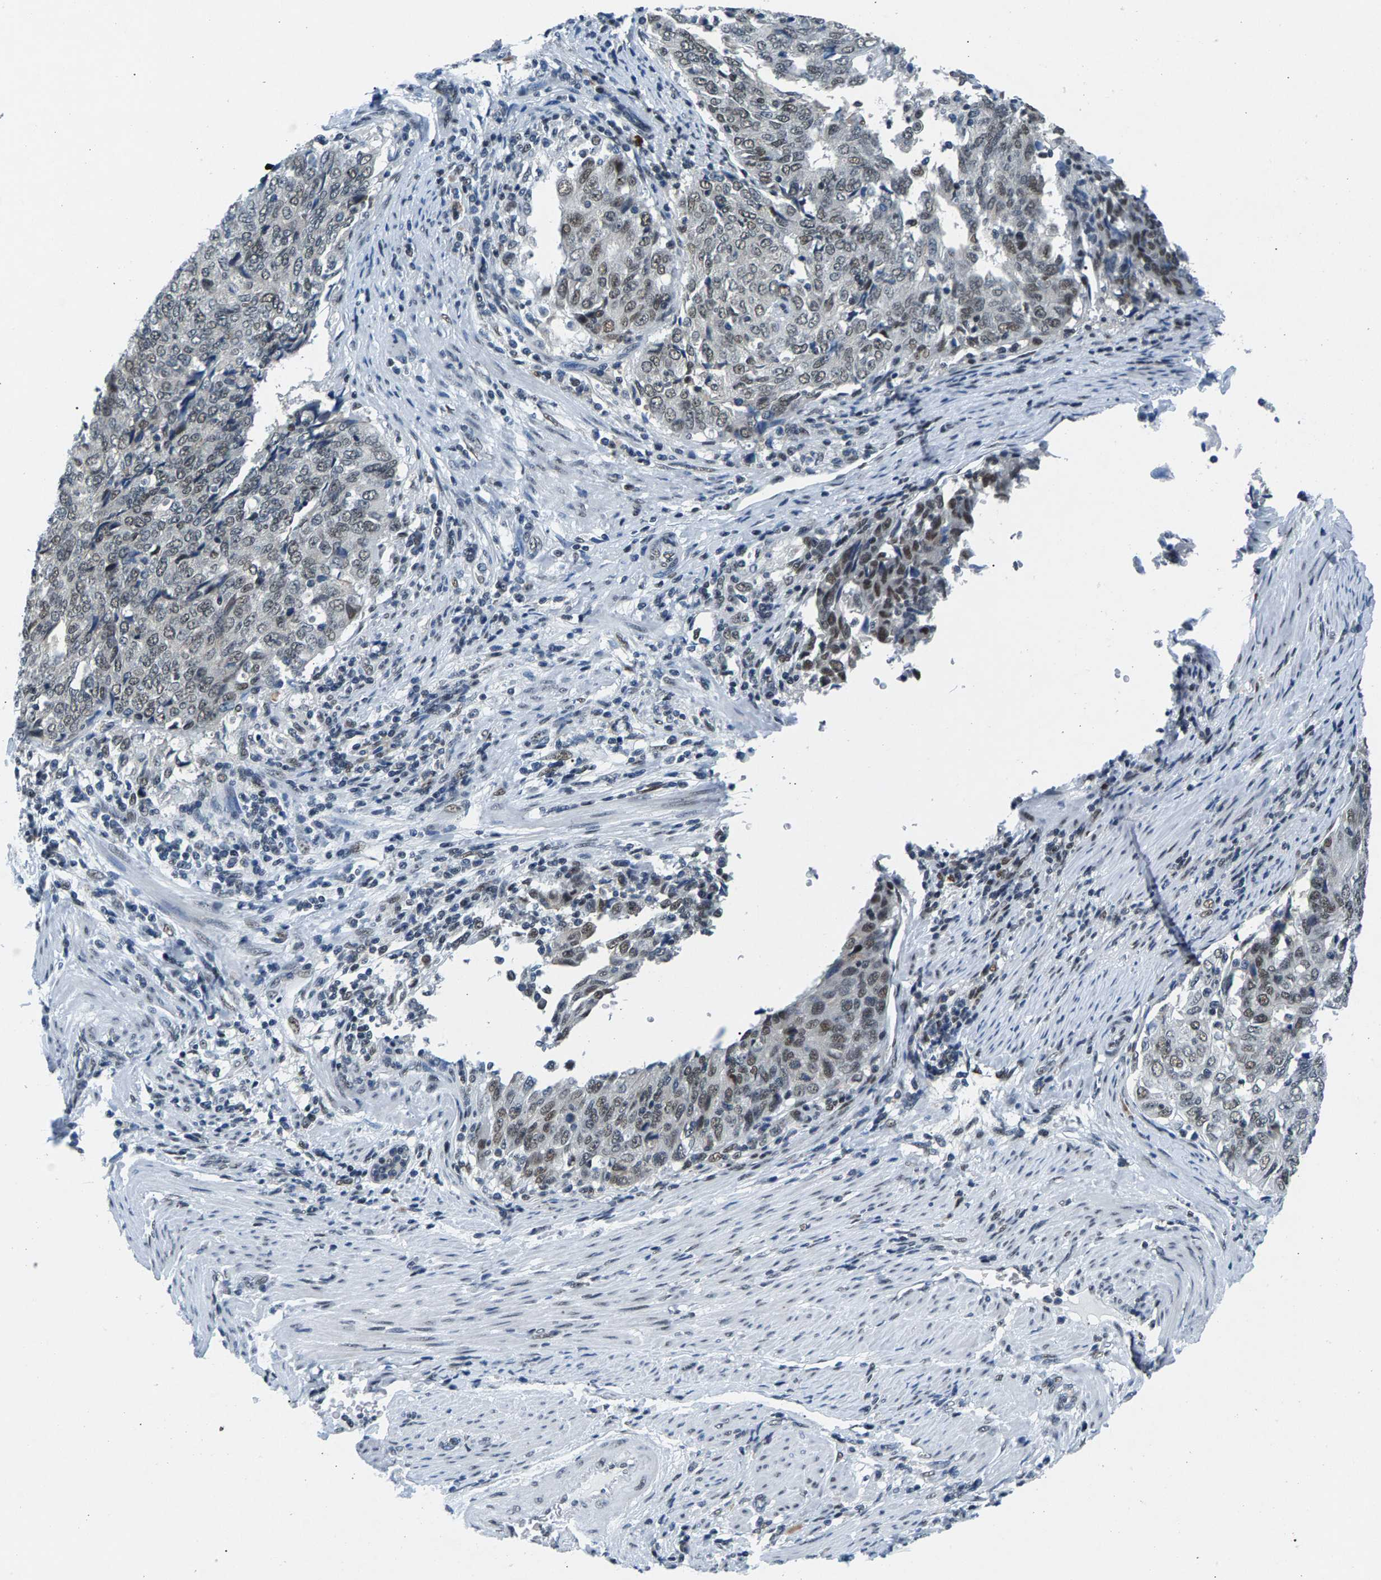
{"staining": {"intensity": "weak", "quantity": ">75%", "location": "nuclear"}, "tissue": "endometrial cancer", "cell_type": "Tumor cells", "image_type": "cancer", "snomed": [{"axis": "morphology", "description": "Adenocarcinoma, NOS"}, {"axis": "topography", "description": "Endometrium"}], "caption": "About >75% of tumor cells in human endometrial cancer display weak nuclear protein staining as visualized by brown immunohistochemical staining.", "gene": "ATF2", "patient": {"sex": "female", "age": 80}}